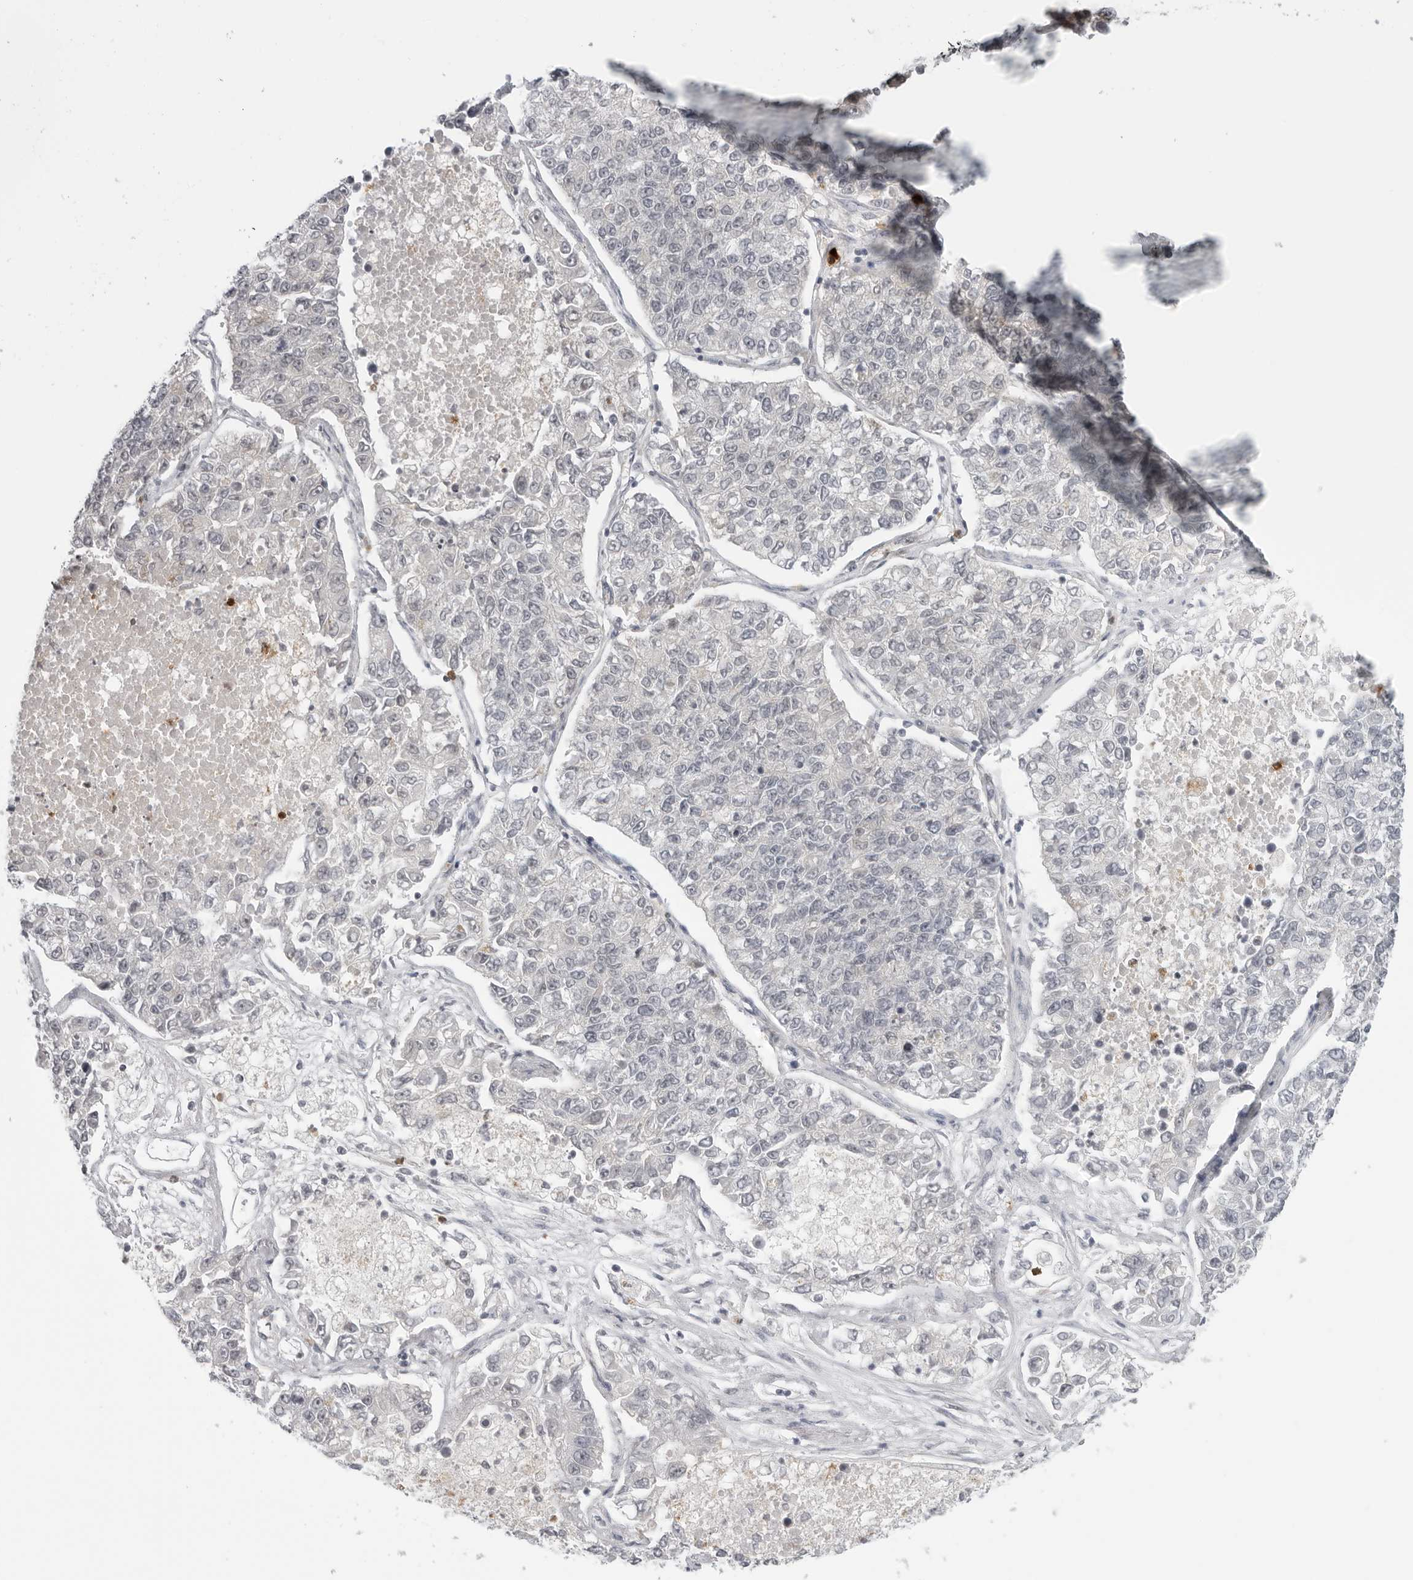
{"staining": {"intensity": "negative", "quantity": "none", "location": "none"}, "tissue": "lung cancer", "cell_type": "Tumor cells", "image_type": "cancer", "snomed": [{"axis": "morphology", "description": "Adenocarcinoma, NOS"}, {"axis": "topography", "description": "Lung"}], "caption": "Lung adenocarcinoma was stained to show a protein in brown. There is no significant expression in tumor cells.", "gene": "SUGCT", "patient": {"sex": "female", "age": 51}}